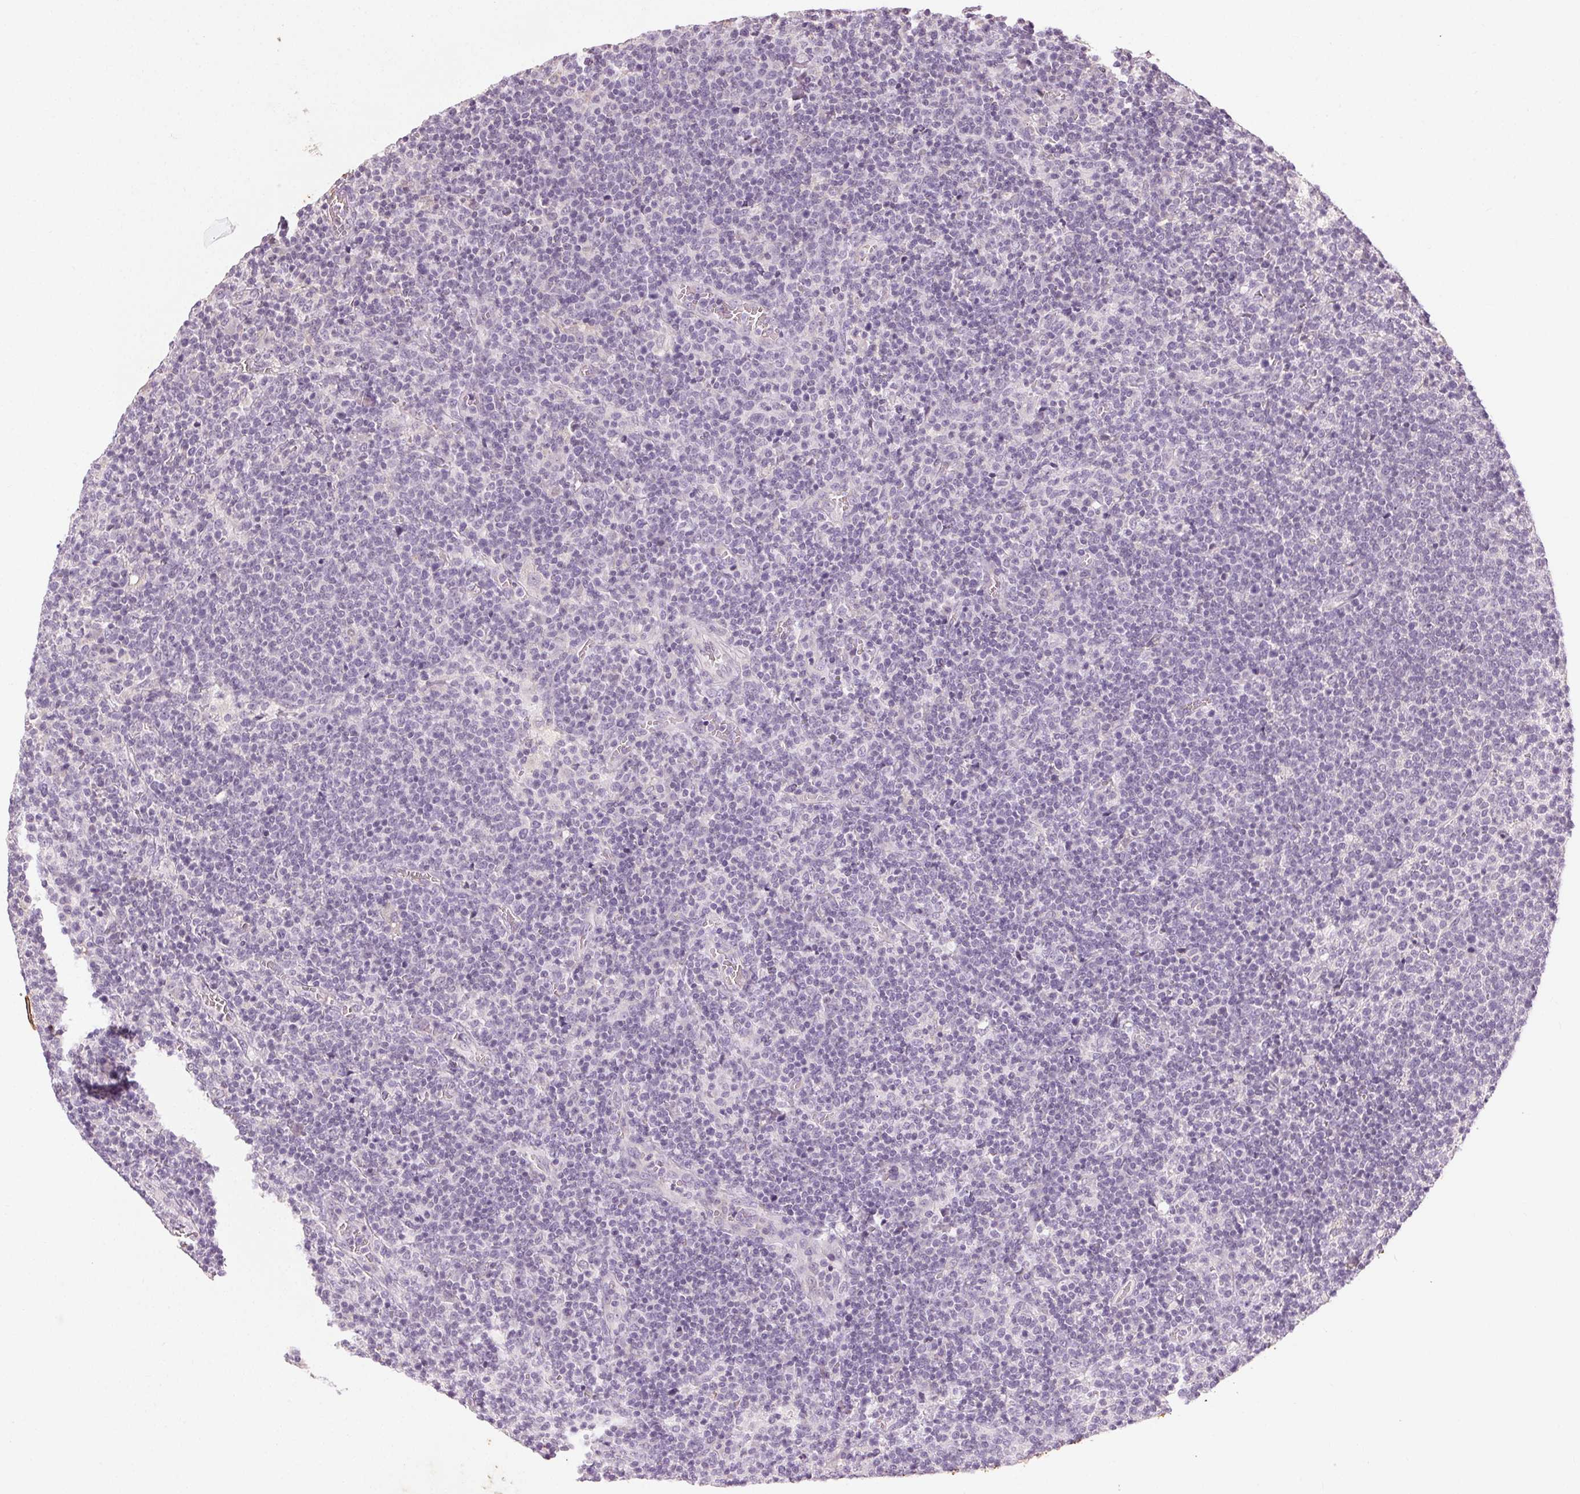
{"staining": {"intensity": "negative", "quantity": "none", "location": "none"}, "tissue": "lymphoma", "cell_type": "Tumor cells", "image_type": "cancer", "snomed": [{"axis": "morphology", "description": "Malignant lymphoma, non-Hodgkin's type, High grade"}, {"axis": "topography", "description": "Lymph node"}], "caption": "This micrograph is of malignant lymphoma, non-Hodgkin's type (high-grade) stained with immunohistochemistry (IHC) to label a protein in brown with the nuclei are counter-stained blue. There is no expression in tumor cells.", "gene": "CLTRN", "patient": {"sex": "male", "age": 61}}